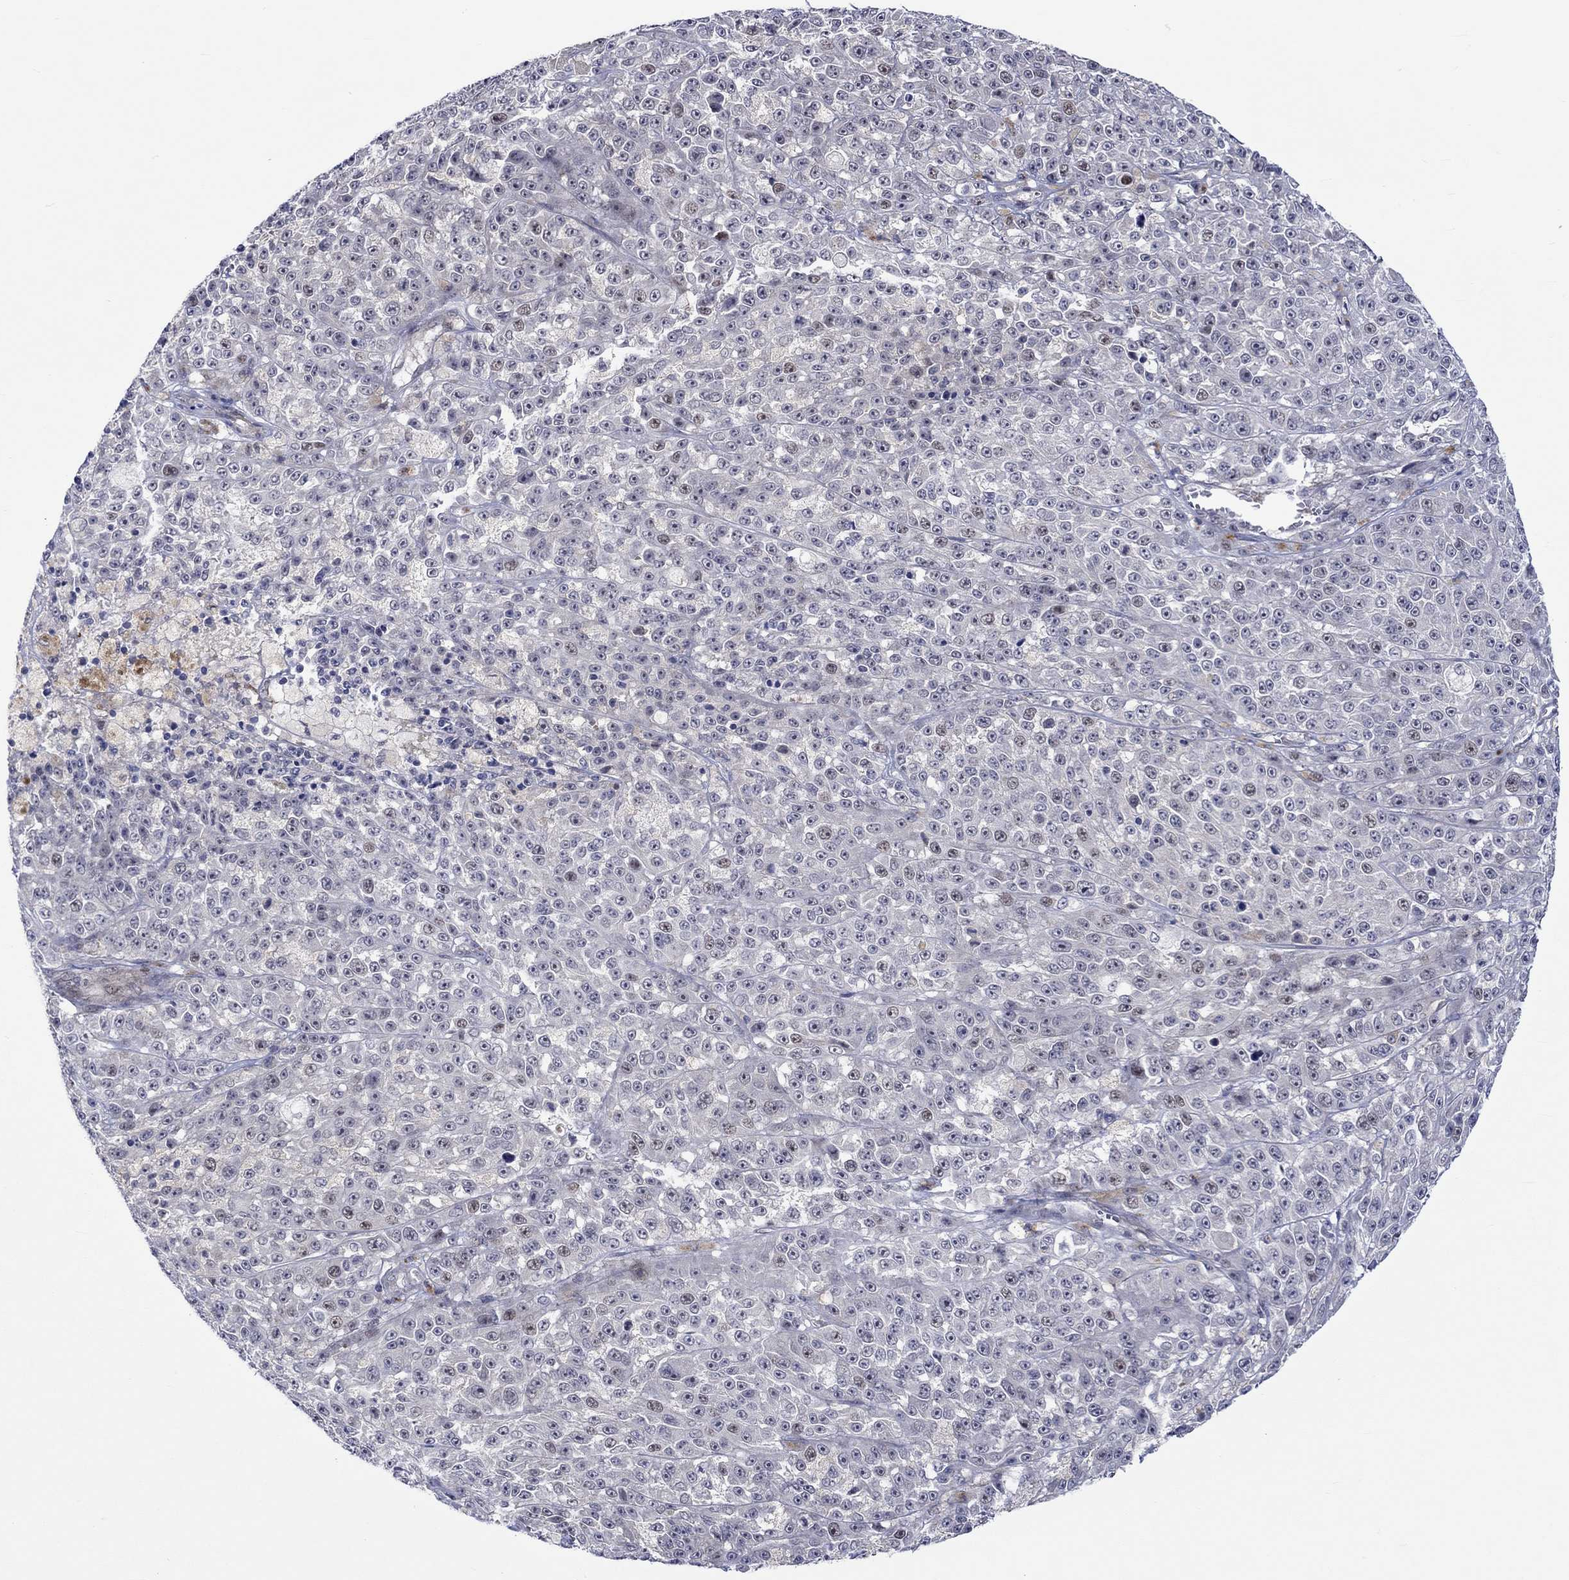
{"staining": {"intensity": "weak", "quantity": "<25%", "location": "nuclear"}, "tissue": "melanoma", "cell_type": "Tumor cells", "image_type": "cancer", "snomed": [{"axis": "morphology", "description": "Malignant melanoma, NOS"}, {"axis": "topography", "description": "Skin"}], "caption": "There is no significant expression in tumor cells of malignant melanoma.", "gene": "E2F8", "patient": {"sex": "female", "age": 58}}